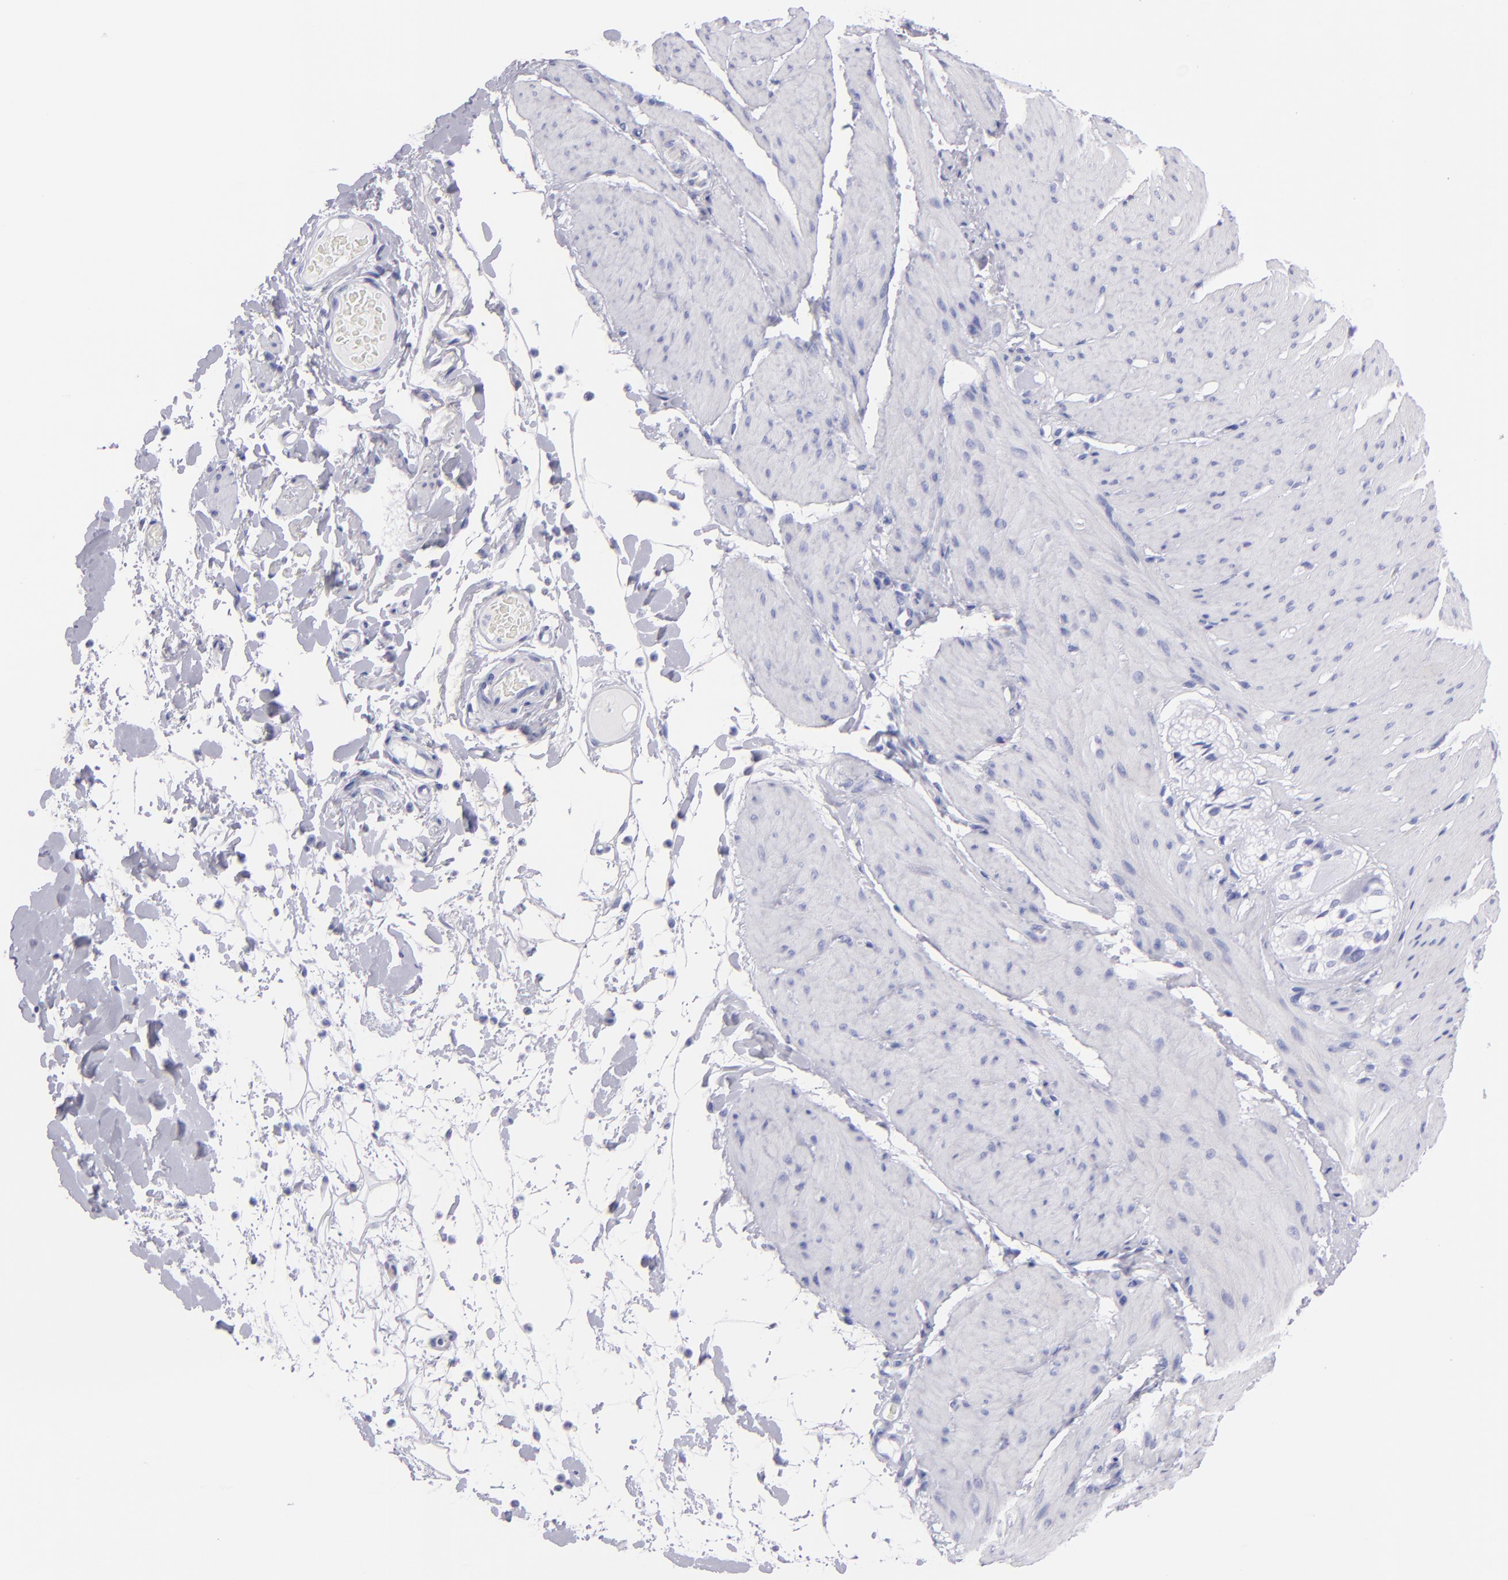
{"staining": {"intensity": "negative", "quantity": "none", "location": "none"}, "tissue": "smooth muscle", "cell_type": "Smooth muscle cells", "image_type": "normal", "snomed": [{"axis": "morphology", "description": "Normal tissue, NOS"}, {"axis": "topography", "description": "Smooth muscle"}, {"axis": "topography", "description": "Colon"}], "caption": "Immunohistochemistry image of unremarkable smooth muscle: smooth muscle stained with DAB exhibits no significant protein expression in smooth muscle cells.", "gene": "CD38", "patient": {"sex": "male", "age": 67}}